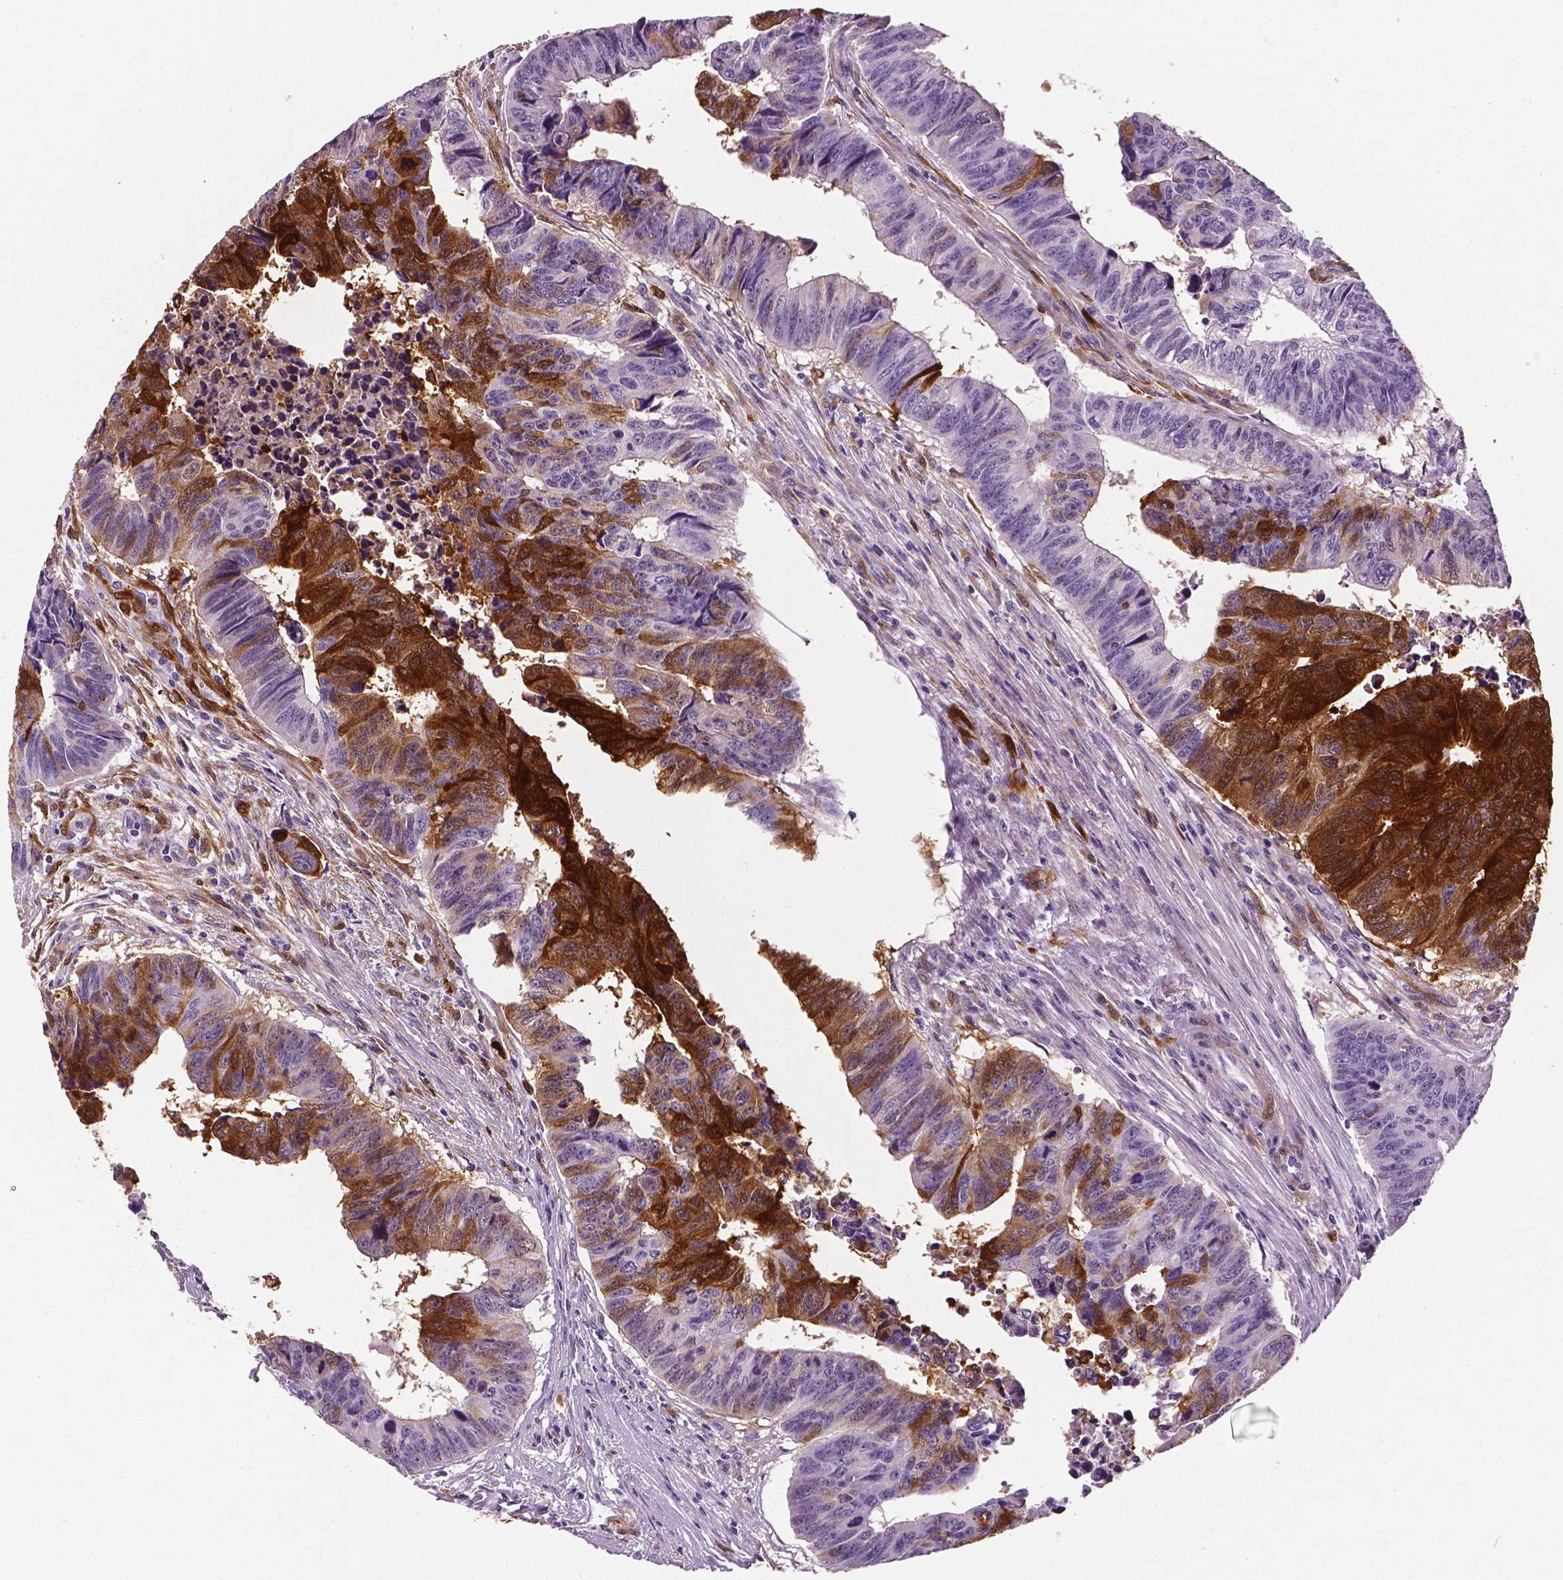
{"staining": {"intensity": "strong", "quantity": "25%-75%", "location": "cytoplasmic/membranous"}, "tissue": "colorectal cancer", "cell_type": "Tumor cells", "image_type": "cancer", "snomed": [{"axis": "morphology", "description": "Adenocarcinoma, NOS"}, {"axis": "topography", "description": "Rectum"}], "caption": "Colorectal adenocarcinoma stained for a protein (brown) shows strong cytoplasmic/membranous positive expression in about 25%-75% of tumor cells.", "gene": "PHGDH", "patient": {"sex": "female", "age": 85}}